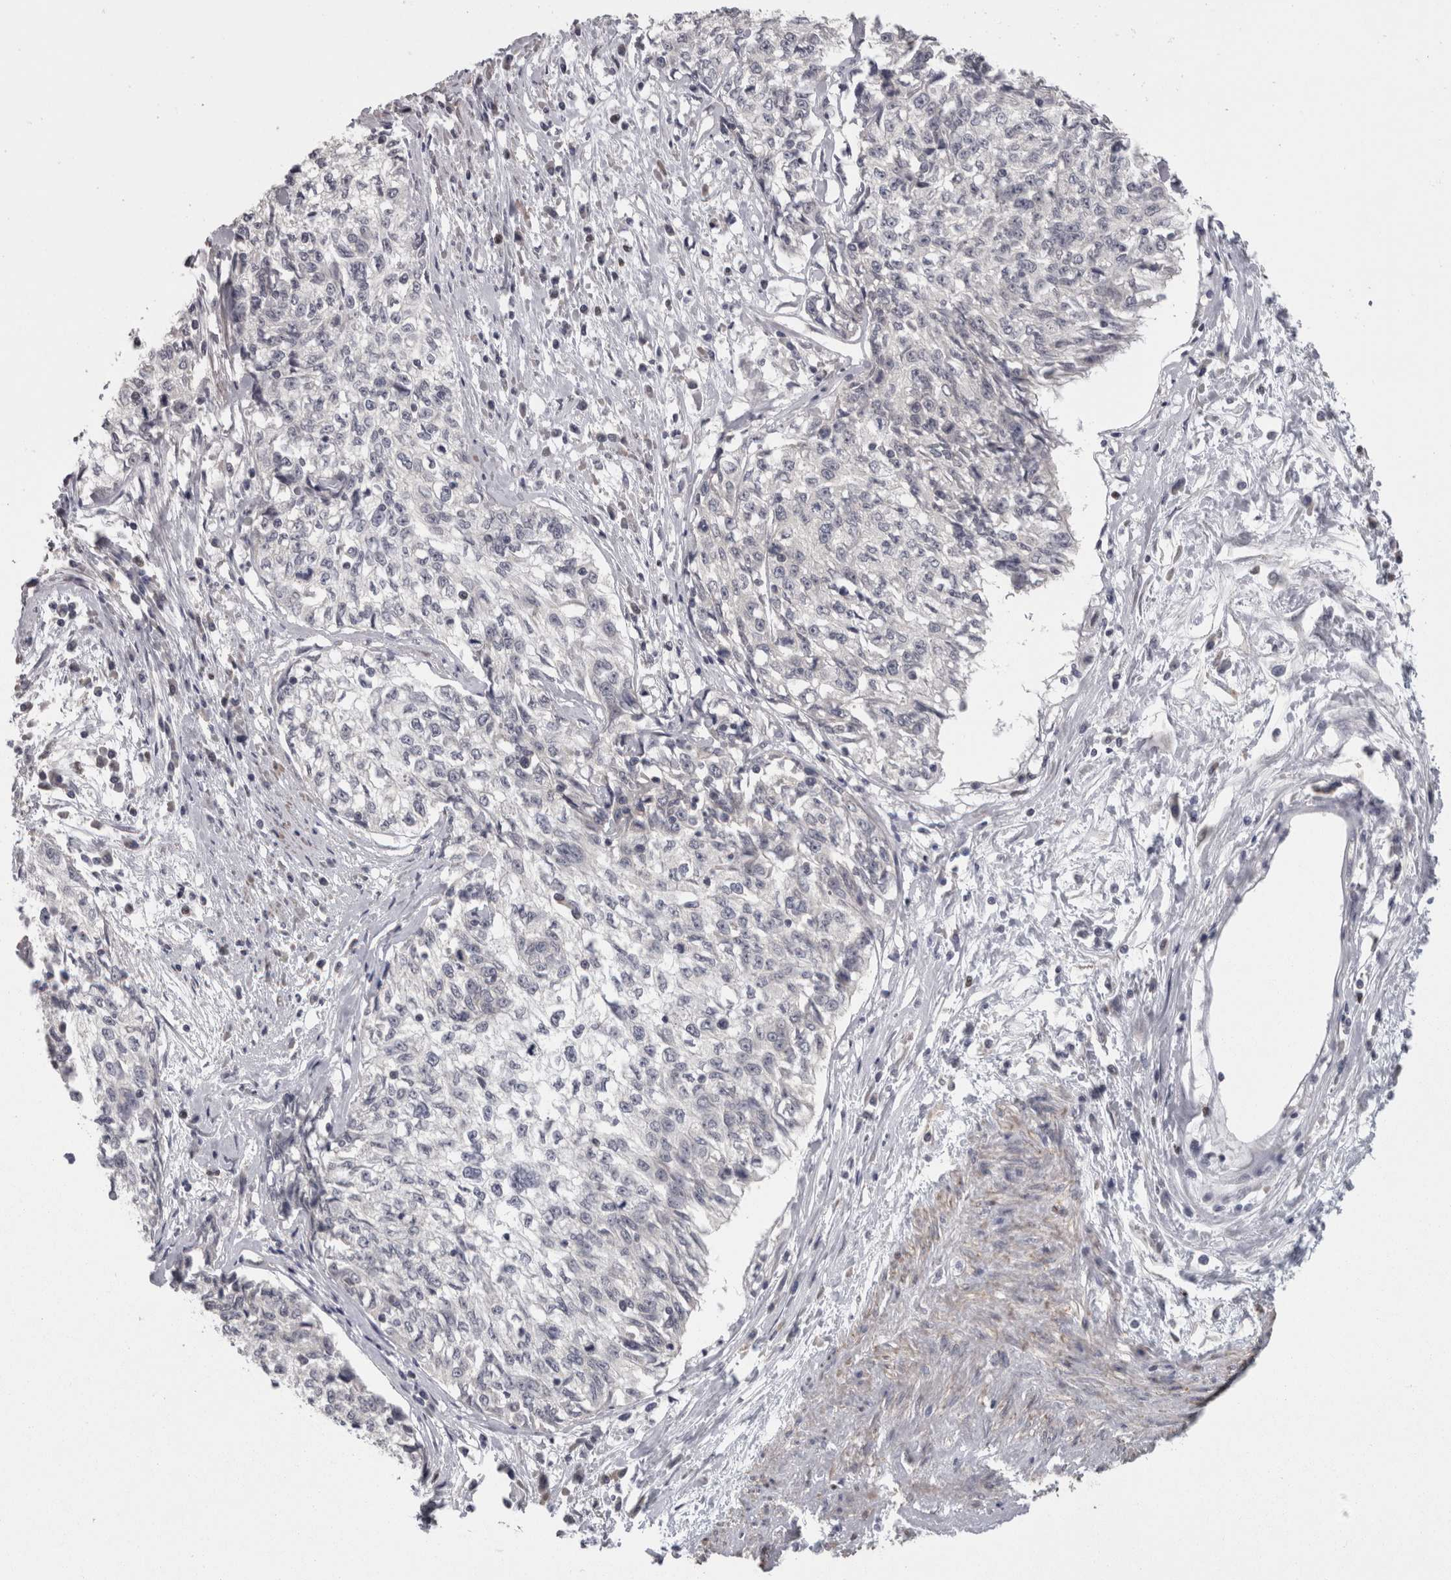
{"staining": {"intensity": "negative", "quantity": "none", "location": "none"}, "tissue": "cervical cancer", "cell_type": "Tumor cells", "image_type": "cancer", "snomed": [{"axis": "morphology", "description": "Squamous cell carcinoma, NOS"}, {"axis": "topography", "description": "Cervix"}], "caption": "This is a histopathology image of IHC staining of squamous cell carcinoma (cervical), which shows no expression in tumor cells.", "gene": "RMDN1", "patient": {"sex": "female", "age": 57}}